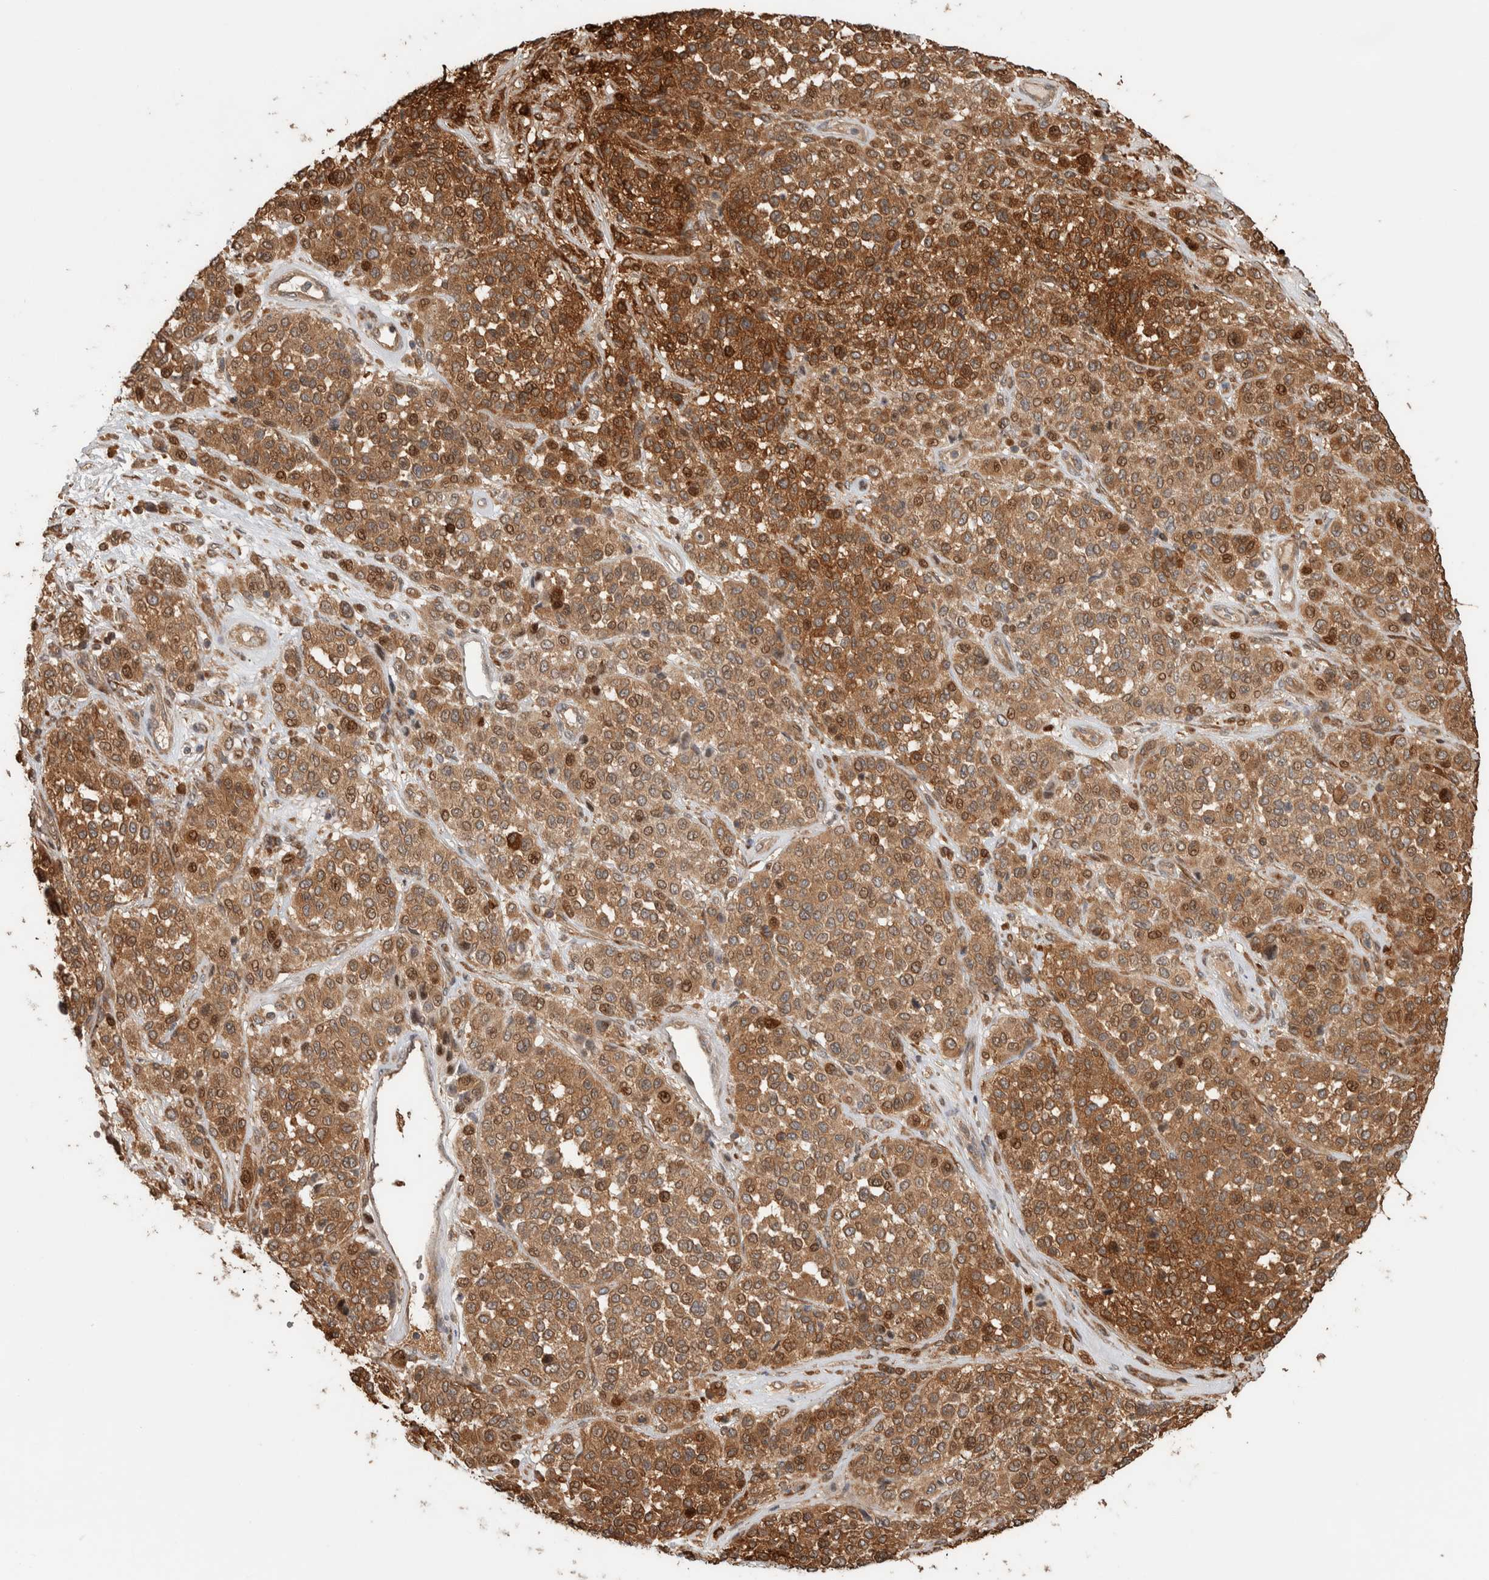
{"staining": {"intensity": "moderate", "quantity": ">75%", "location": "cytoplasmic/membranous"}, "tissue": "melanoma", "cell_type": "Tumor cells", "image_type": "cancer", "snomed": [{"axis": "morphology", "description": "Malignant melanoma, Metastatic site"}, {"axis": "topography", "description": "Pancreas"}], "caption": "Moderate cytoplasmic/membranous positivity for a protein is appreciated in about >75% of tumor cells of malignant melanoma (metastatic site) using immunohistochemistry (IHC).", "gene": "CNTROB", "patient": {"sex": "female", "age": 30}}